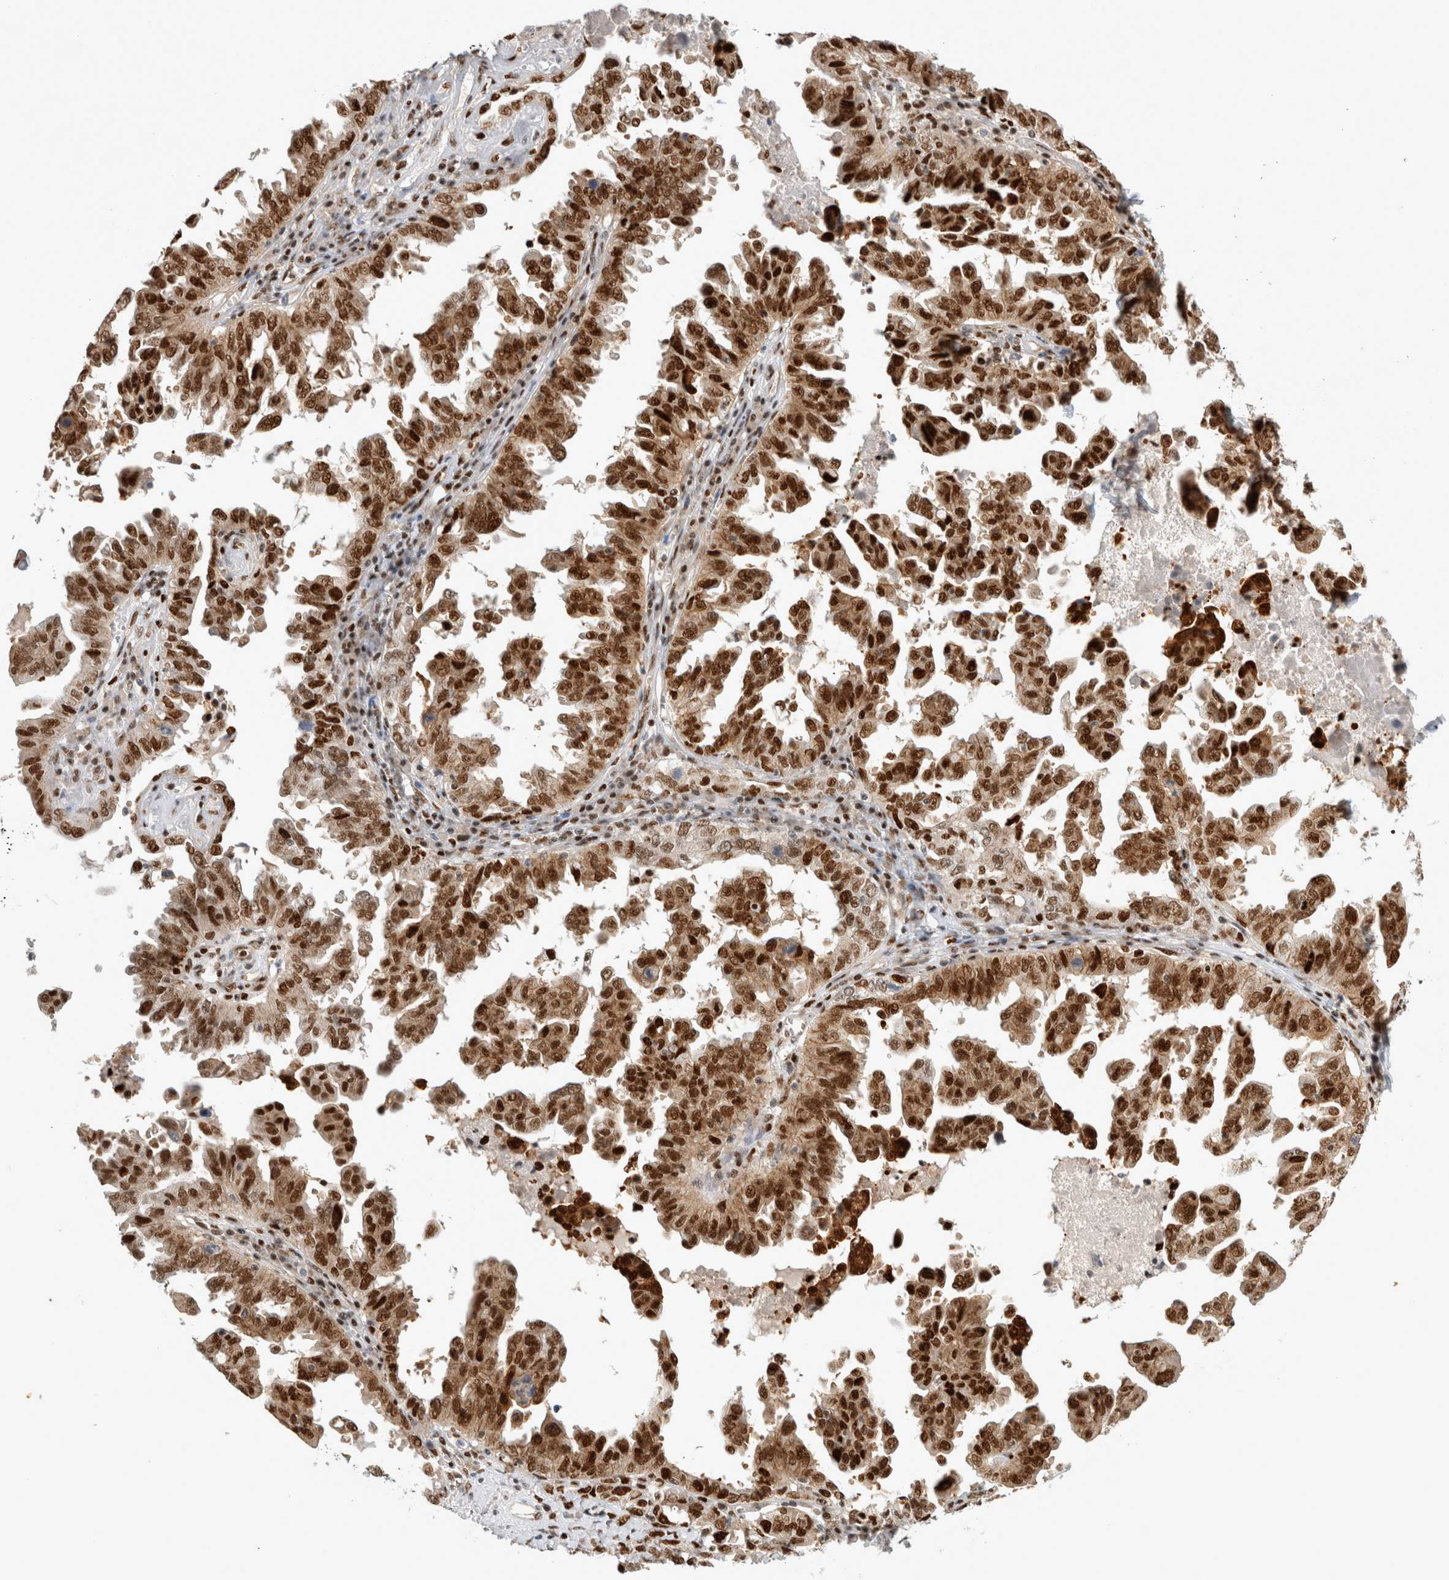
{"staining": {"intensity": "strong", "quantity": ">75%", "location": "nuclear"}, "tissue": "ovarian cancer", "cell_type": "Tumor cells", "image_type": "cancer", "snomed": [{"axis": "morphology", "description": "Carcinoma, endometroid"}, {"axis": "topography", "description": "Ovary"}], "caption": "Ovarian cancer (endometroid carcinoma) tissue shows strong nuclear expression in about >75% of tumor cells (DAB (3,3'-diaminobenzidine) IHC, brown staining for protein, blue staining for nuclei).", "gene": "TCF4", "patient": {"sex": "female", "age": 62}}